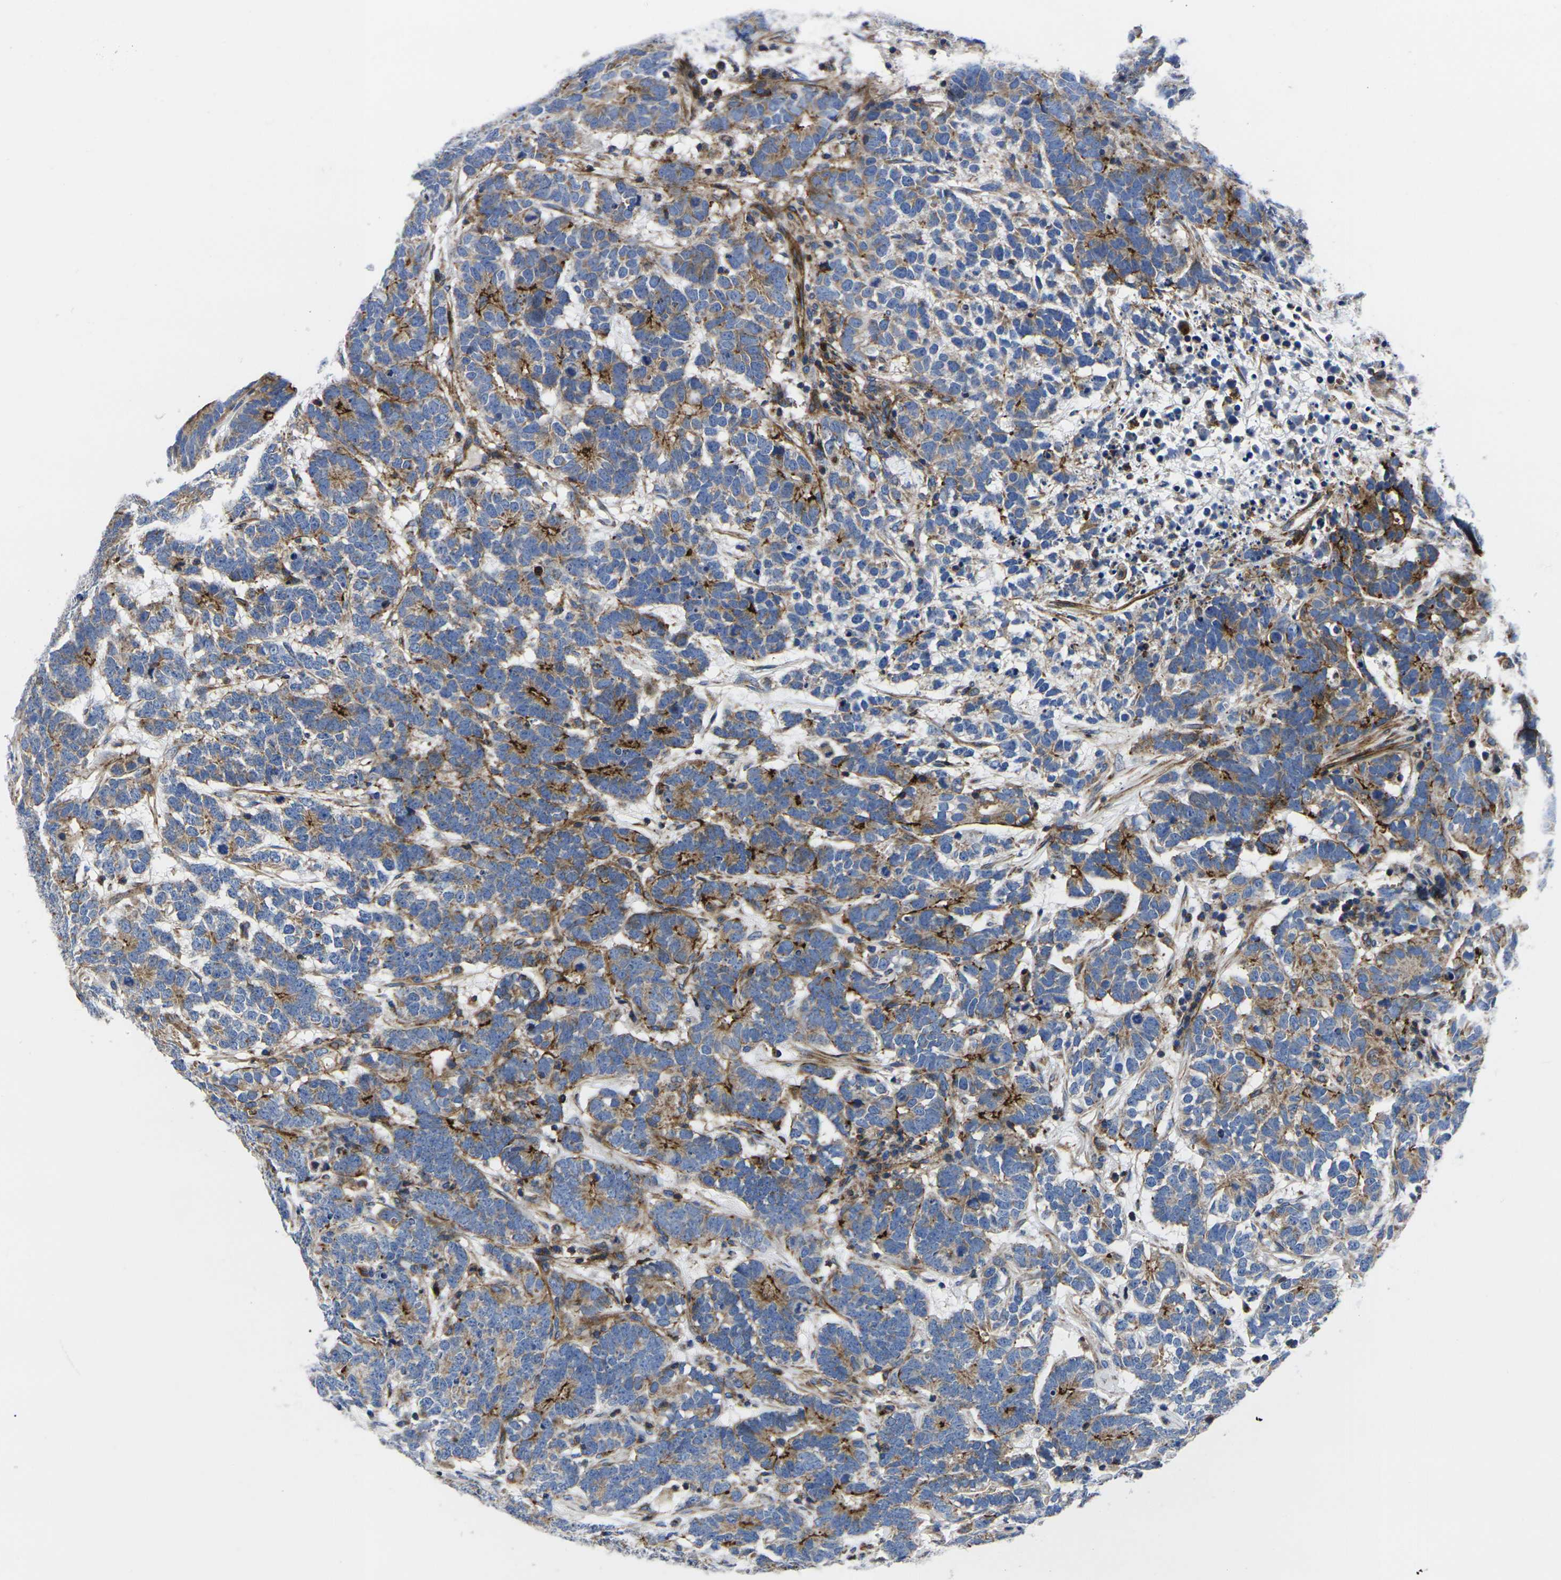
{"staining": {"intensity": "moderate", "quantity": "25%-75%", "location": "cytoplasmic/membranous"}, "tissue": "testis cancer", "cell_type": "Tumor cells", "image_type": "cancer", "snomed": [{"axis": "morphology", "description": "Carcinoma, Embryonal, NOS"}, {"axis": "topography", "description": "Testis"}], "caption": "IHC photomicrograph of neoplastic tissue: testis cancer (embryonal carcinoma) stained using immunohistochemistry shows medium levels of moderate protein expression localized specifically in the cytoplasmic/membranous of tumor cells, appearing as a cytoplasmic/membranous brown color.", "gene": "GPR4", "patient": {"sex": "male", "age": 26}}